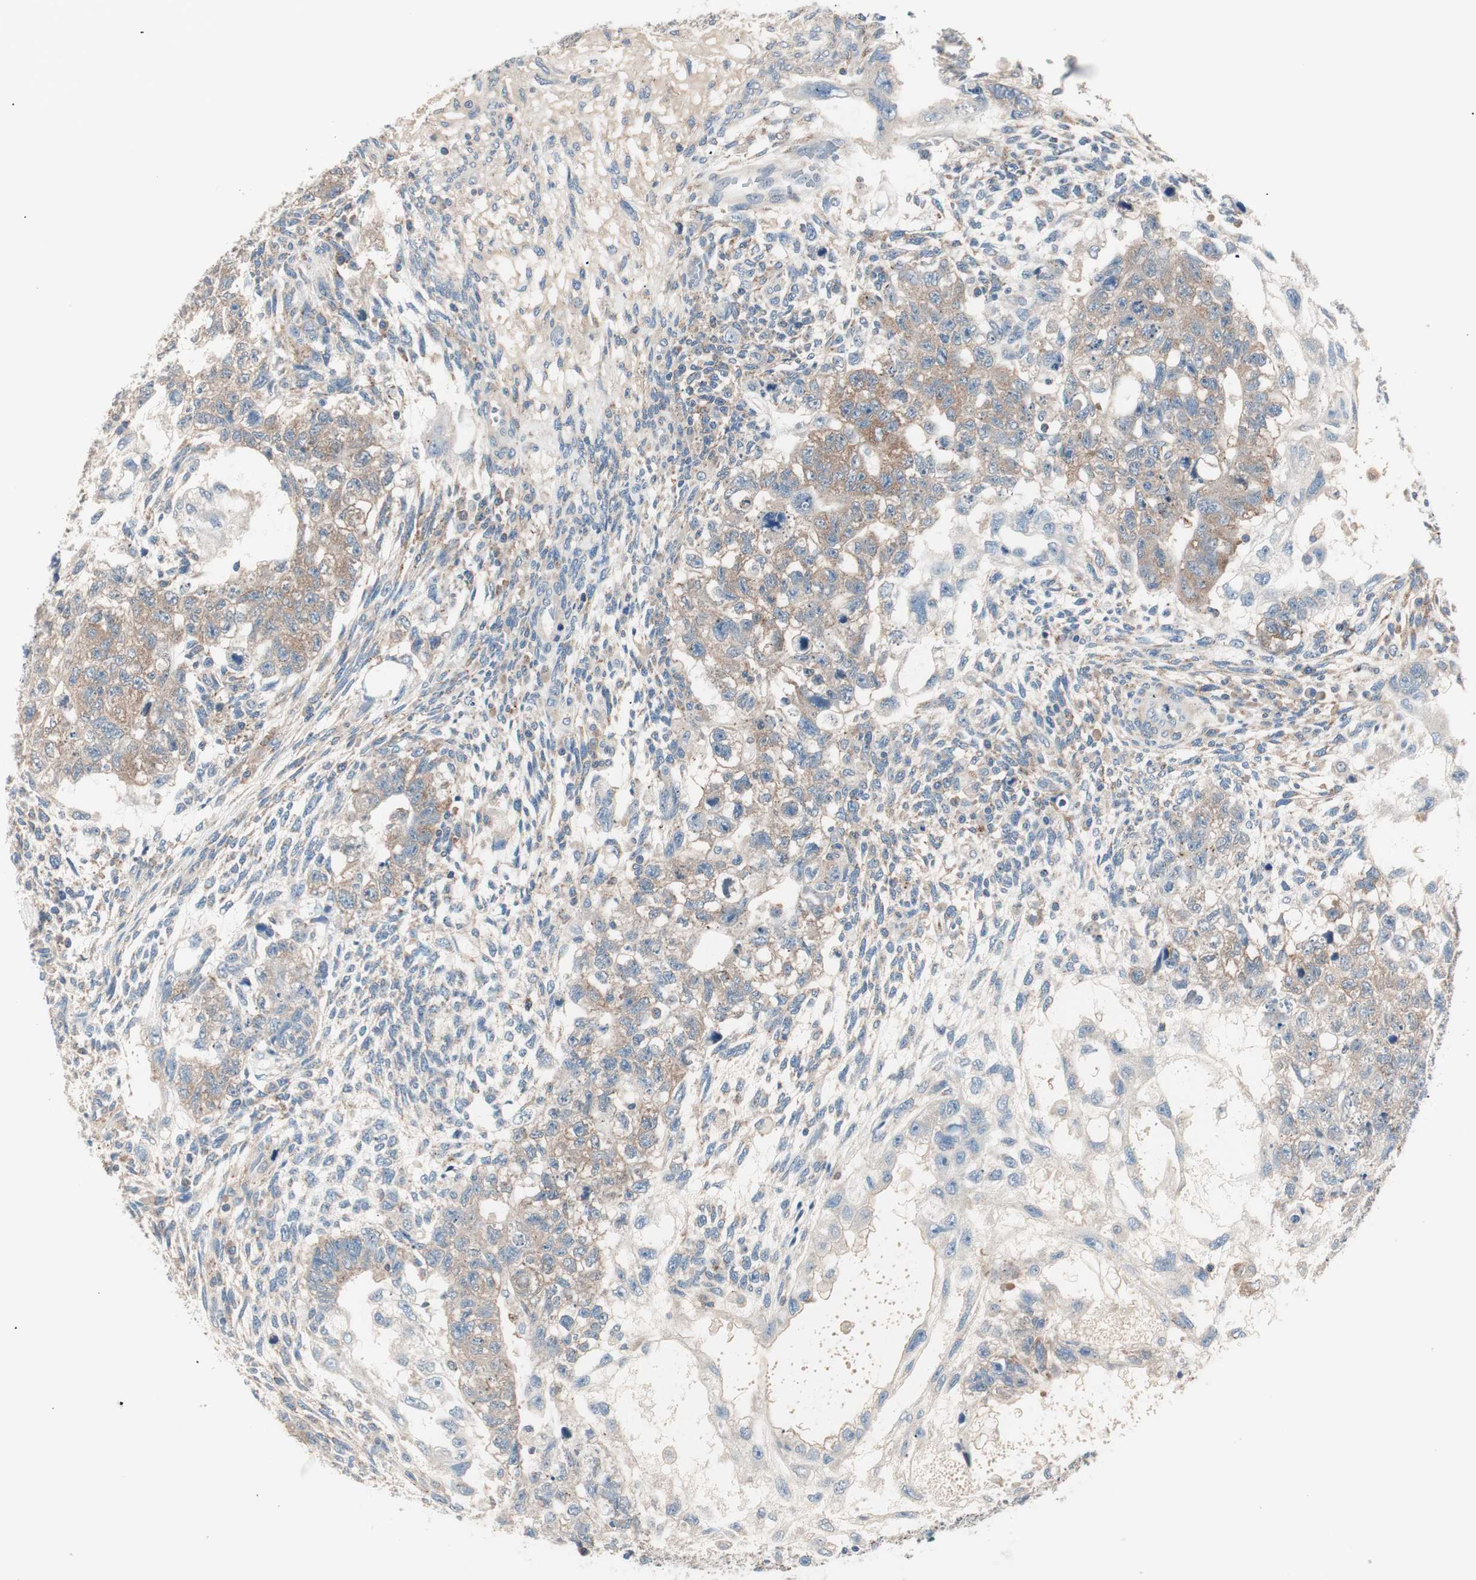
{"staining": {"intensity": "weak", "quantity": ">75%", "location": "cytoplasmic/membranous"}, "tissue": "testis cancer", "cell_type": "Tumor cells", "image_type": "cancer", "snomed": [{"axis": "morphology", "description": "Normal tissue, NOS"}, {"axis": "morphology", "description": "Carcinoma, Embryonal, NOS"}, {"axis": "topography", "description": "Testis"}], "caption": "Protein expression analysis of testis cancer exhibits weak cytoplasmic/membranous staining in approximately >75% of tumor cells.", "gene": "RAD54B", "patient": {"sex": "male", "age": 36}}